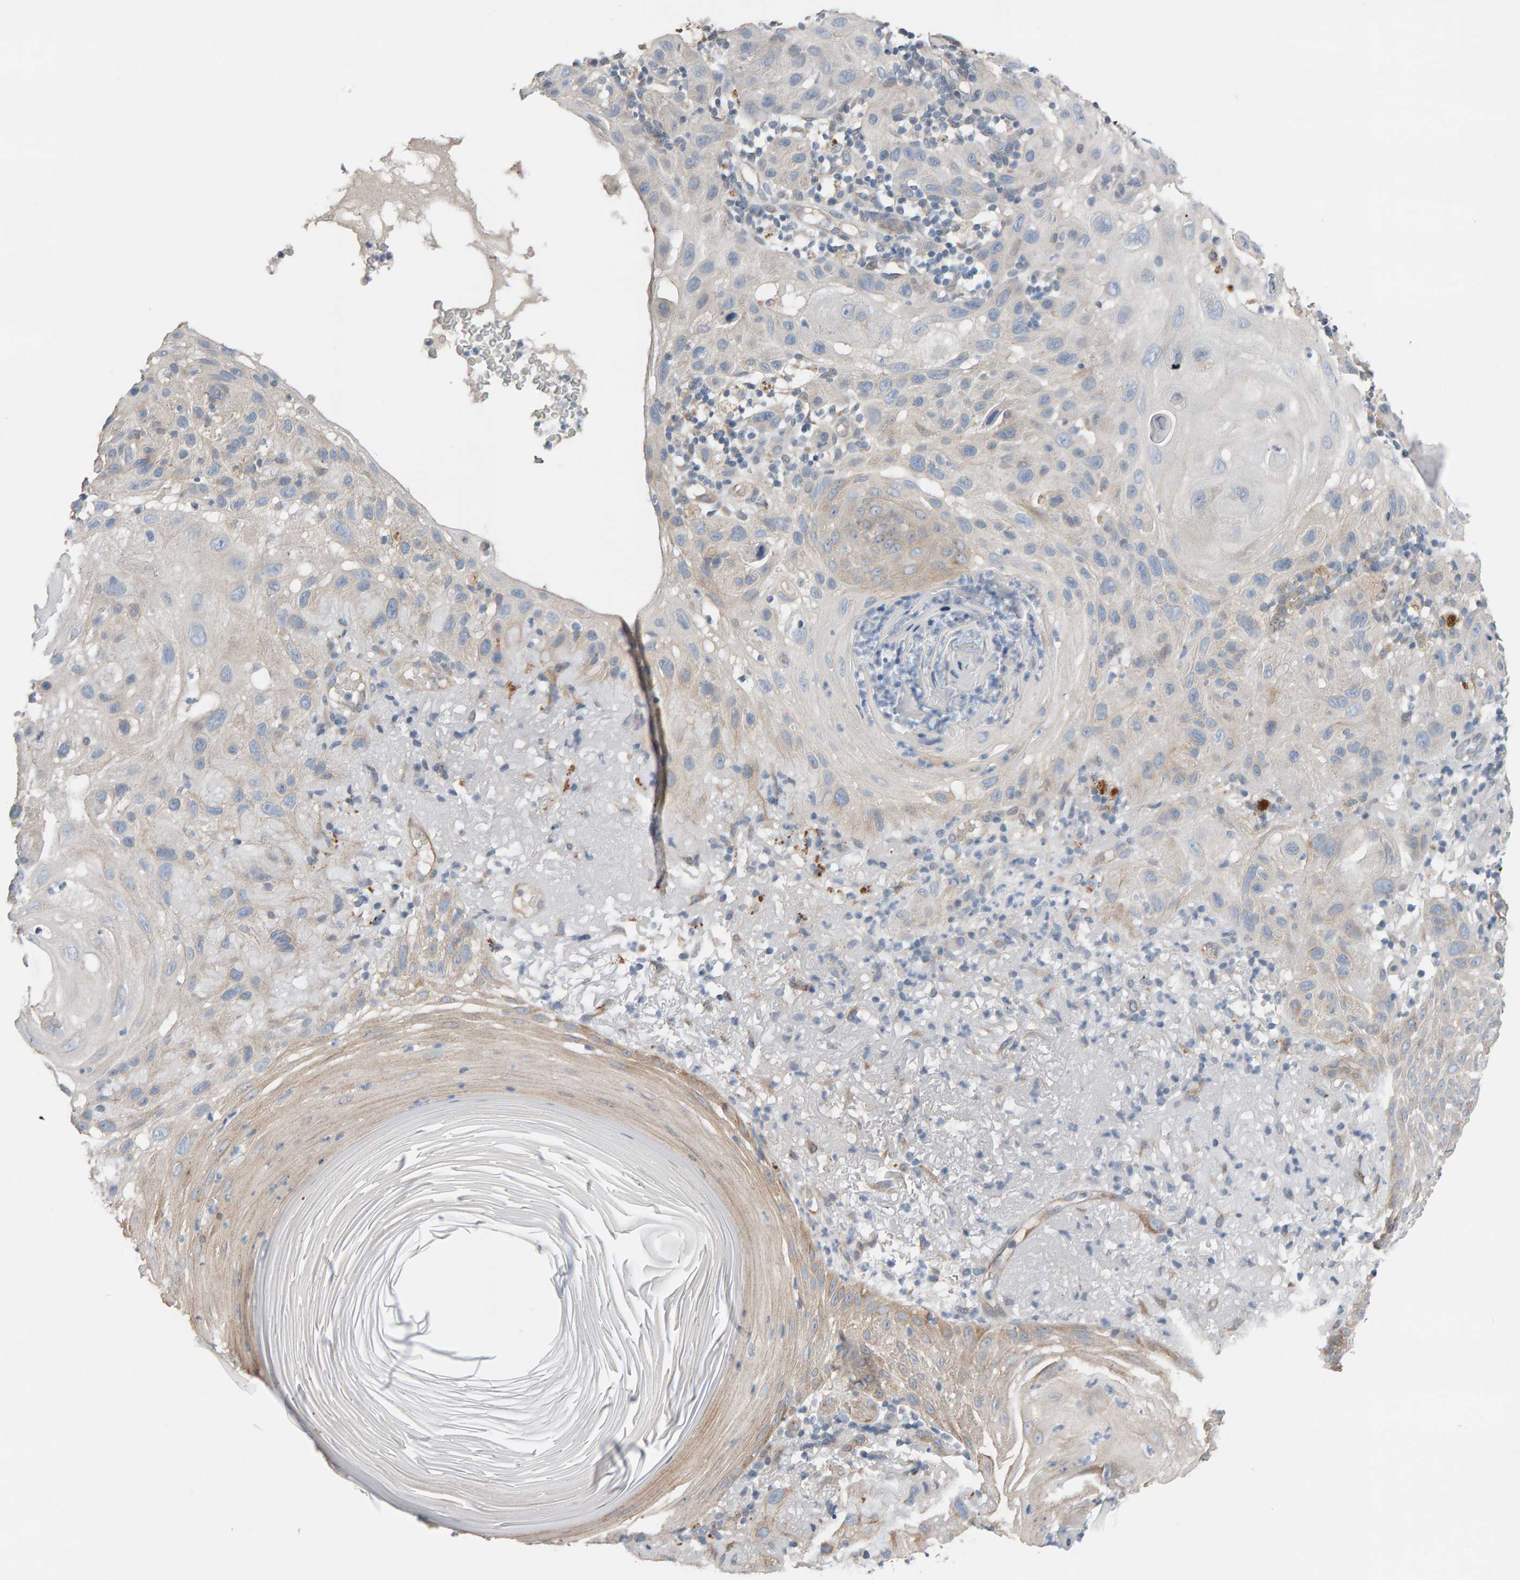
{"staining": {"intensity": "negative", "quantity": "none", "location": "none"}, "tissue": "skin cancer", "cell_type": "Tumor cells", "image_type": "cancer", "snomed": [{"axis": "morphology", "description": "Squamous cell carcinoma, NOS"}, {"axis": "topography", "description": "Skin"}], "caption": "Protein analysis of skin cancer (squamous cell carcinoma) shows no significant expression in tumor cells.", "gene": "IPPK", "patient": {"sex": "female", "age": 96}}